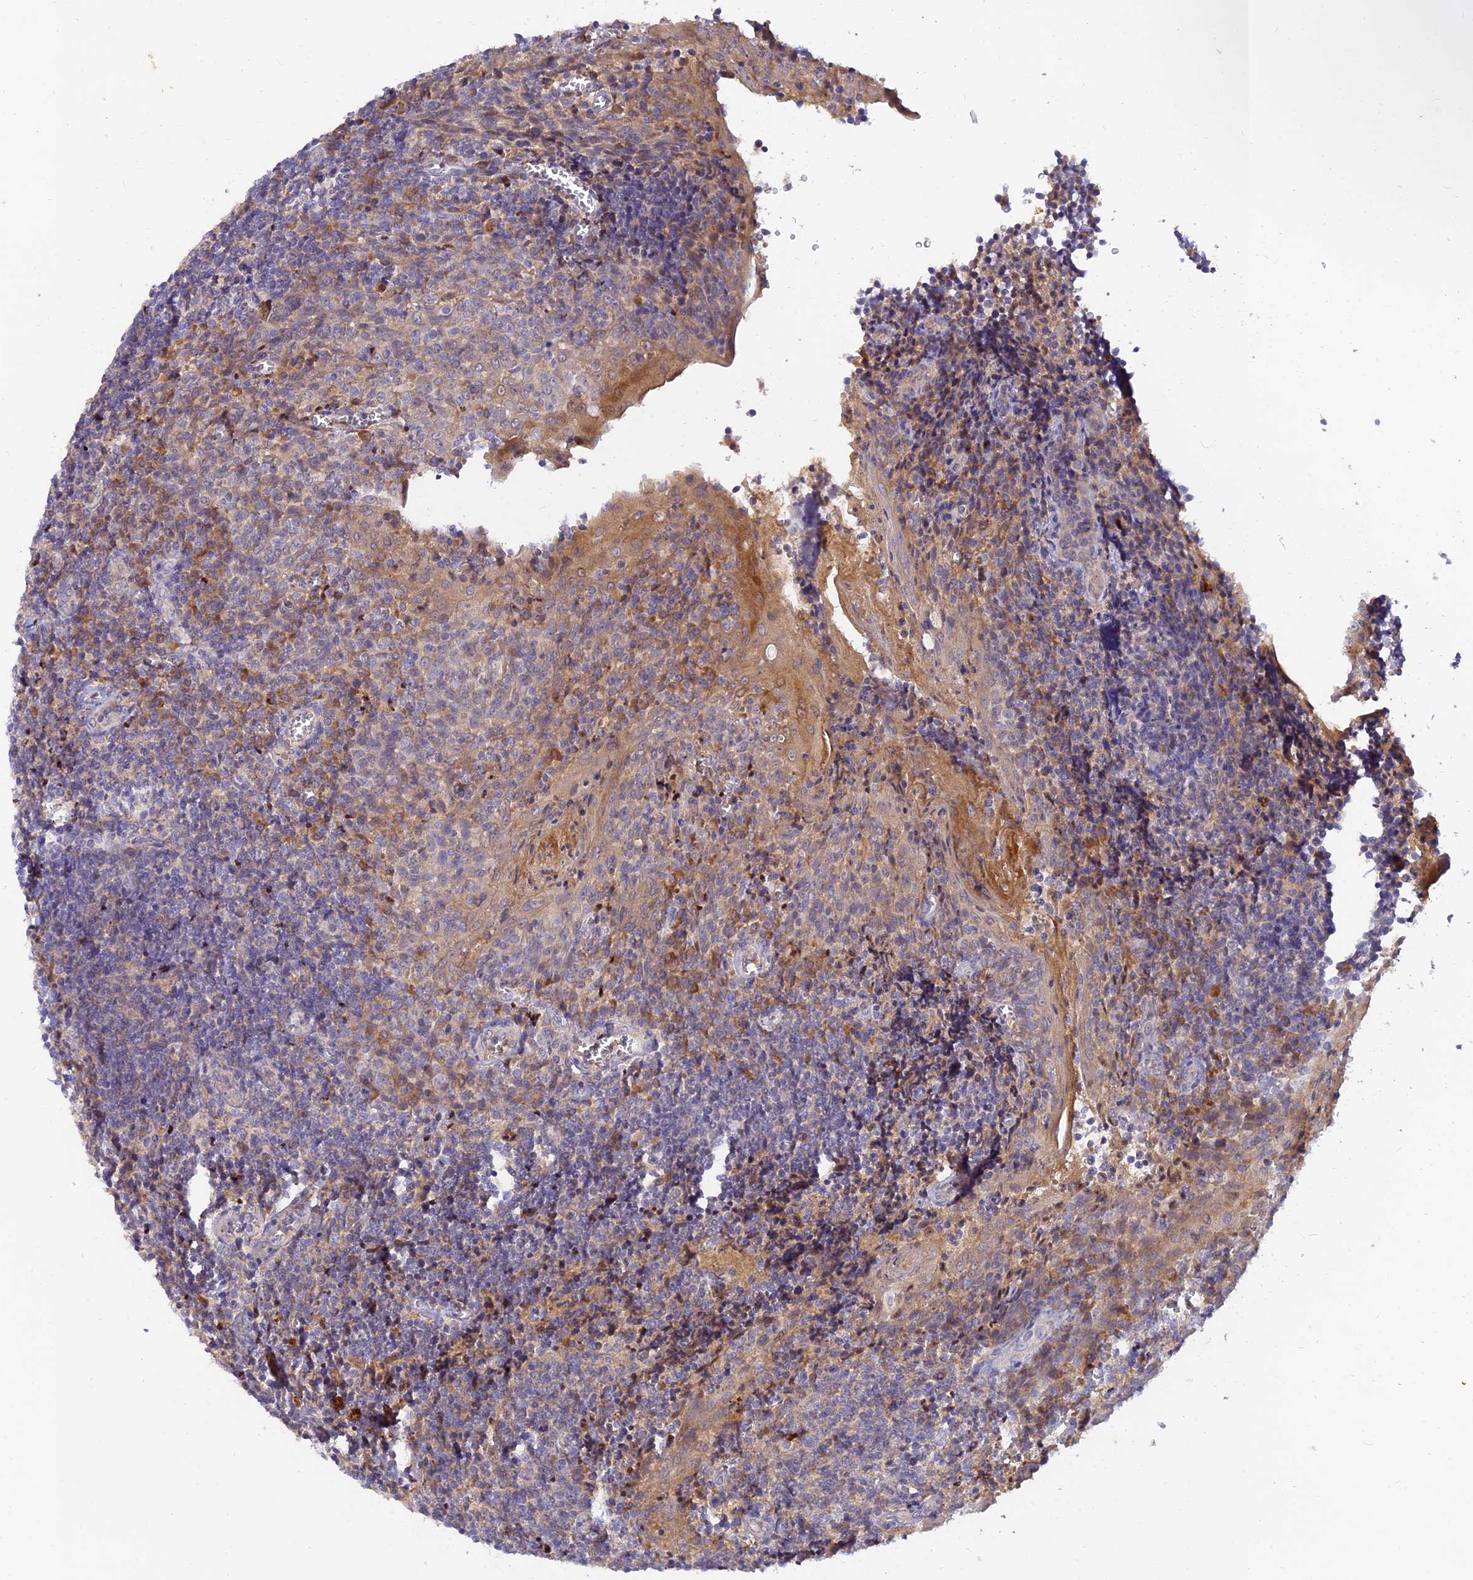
{"staining": {"intensity": "negative", "quantity": "none", "location": "none"}, "tissue": "tonsil", "cell_type": "Germinal center cells", "image_type": "normal", "snomed": [{"axis": "morphology", "description": "Normal tissue, NOS"}, {"axis": "topography", "description": "Tonsil"}], "caption": "A high-resolution image shows immunohistochemistry staining of unremarkable tonsil, which demonstrates no significant positivity in germinal center cells.", "gene": "ACSM5", "patient": {"sex": "male", "age": 27}}